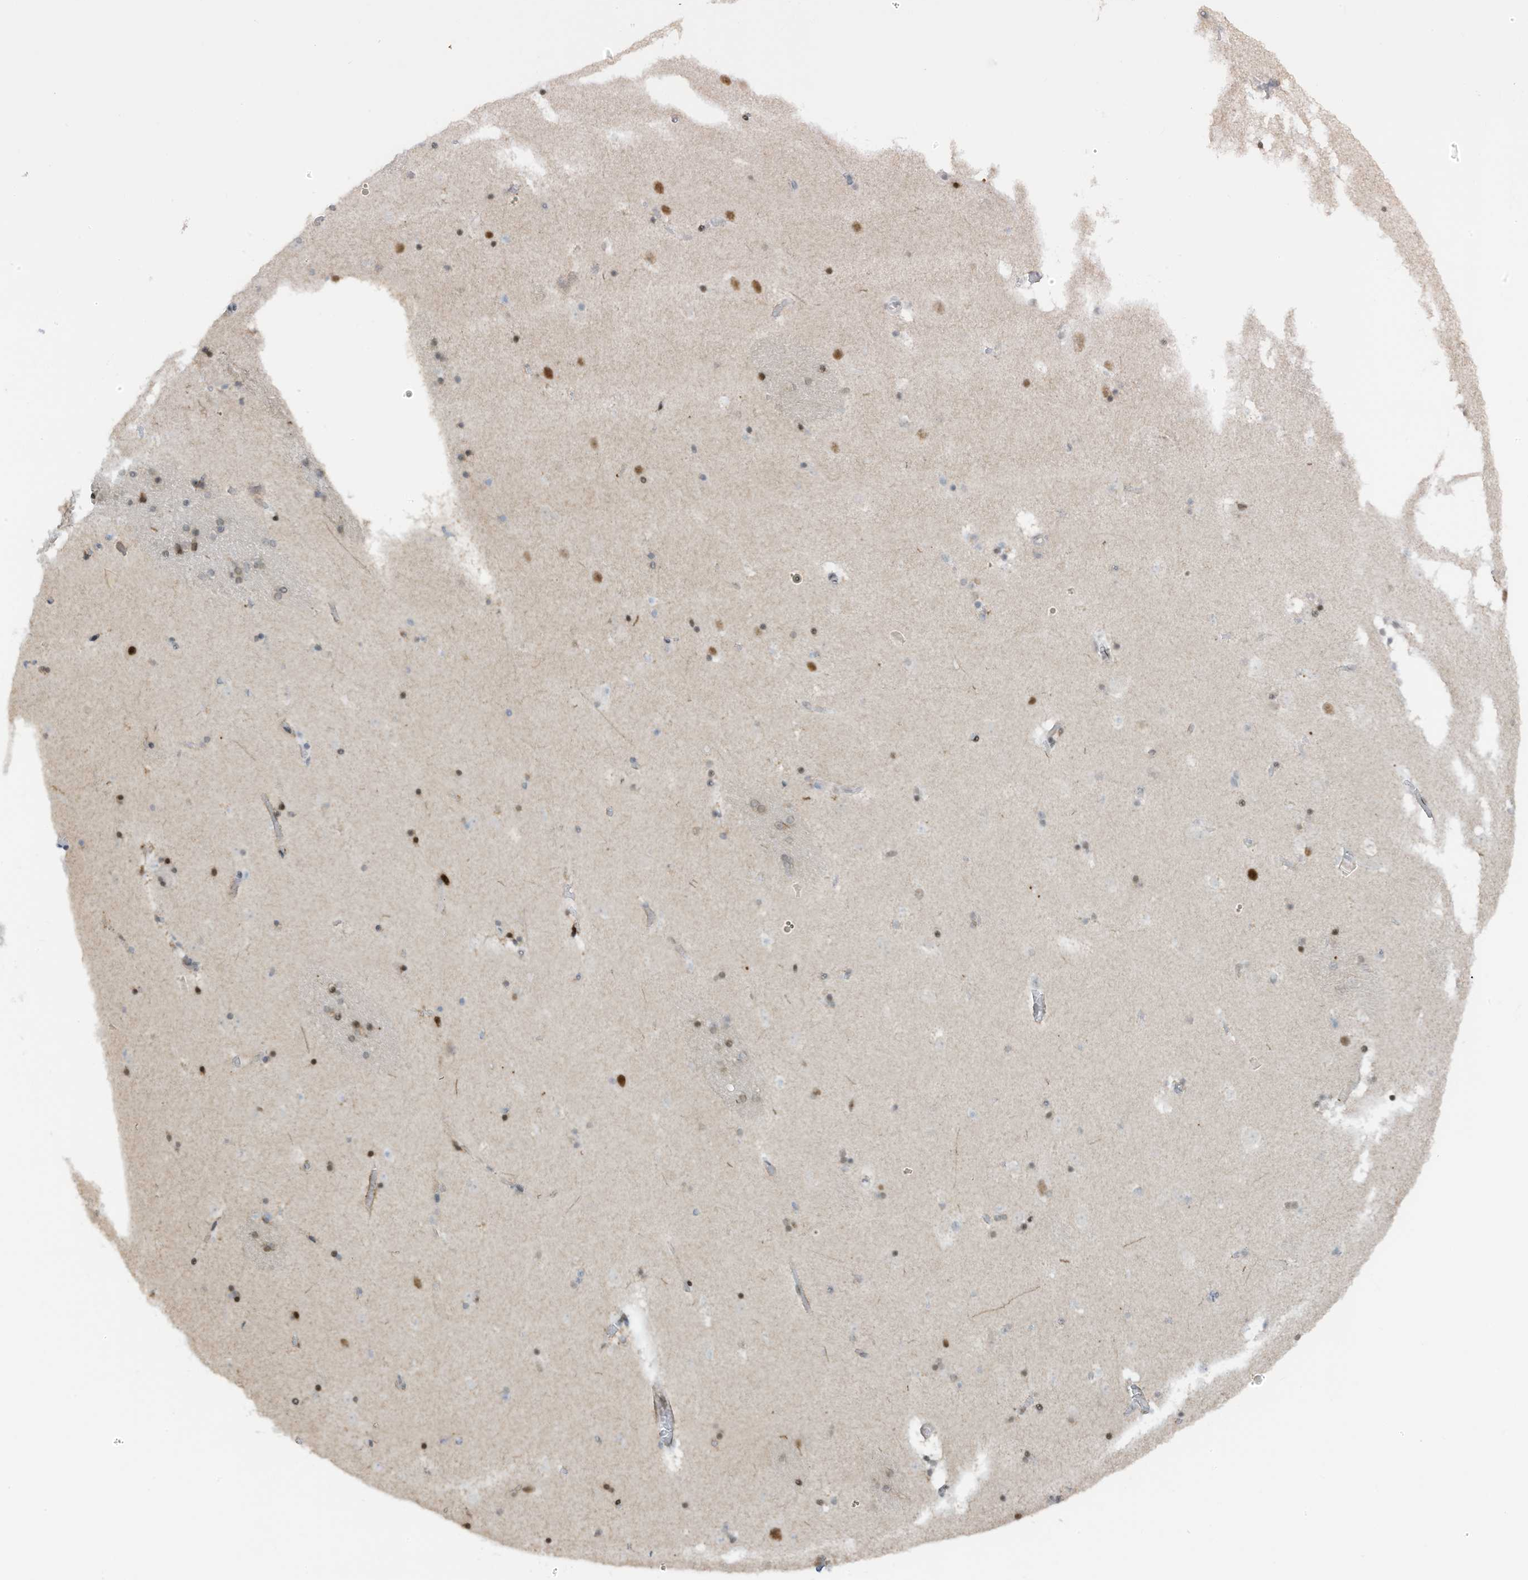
{"staining": {"intensity": "moderate", "quantity": "25%-75%", "location": "nuclear"}, "tissue": "caudate", "cell_type": "Glial cells", "image_type": "normal", "snomed": [{"axis": "morphology", "description": "Normal tissue, NOS"}, {"axis": "topography", "description": "Lateral ventricle wall"}], "caption": "Glial cells demonstrate medium levels of moderate nuclear staining in approximately 25%-75% of cells in benign human caudate.", "gene": "ZCWPW2", "patient": {"sex": "male", "age": 45}}